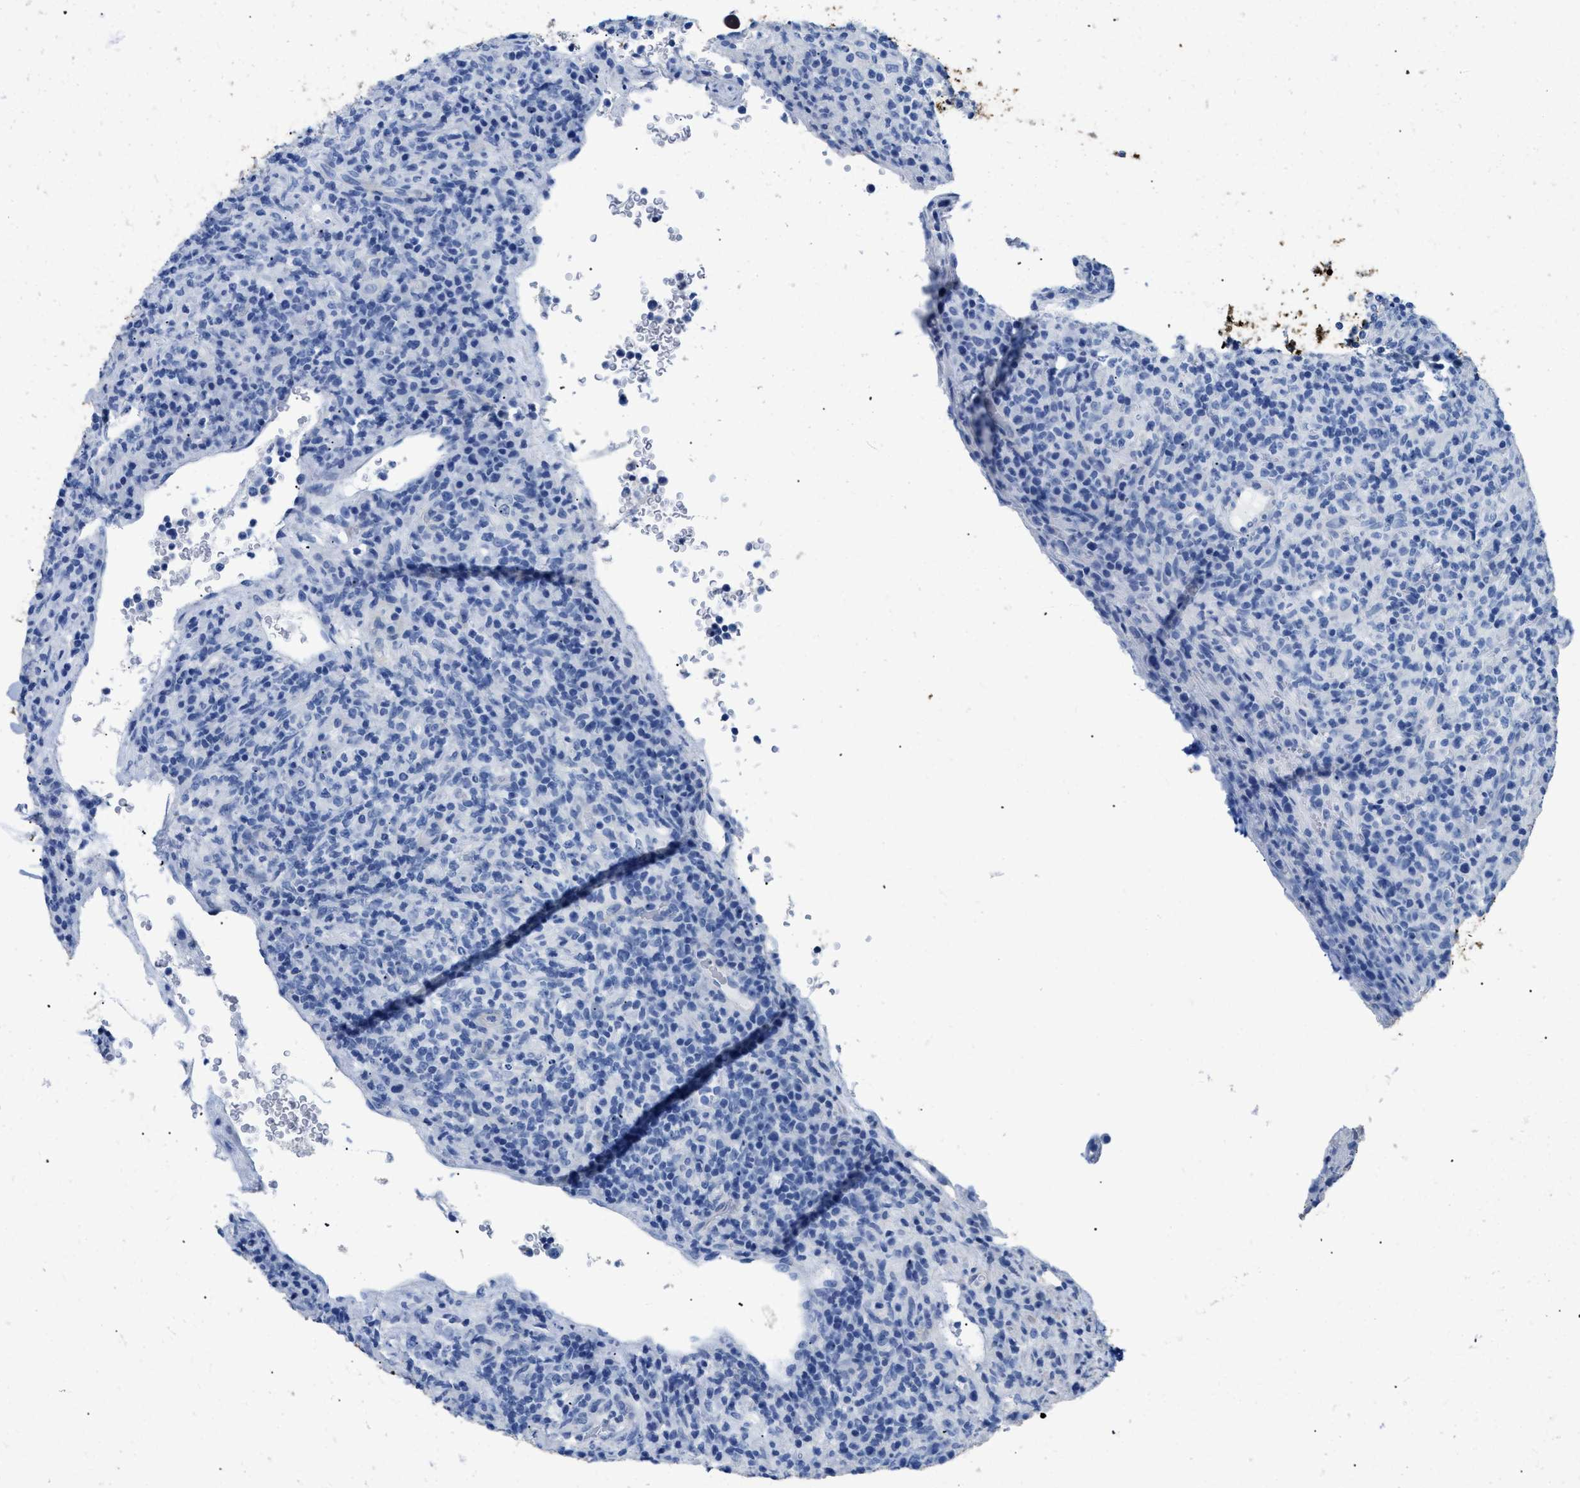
{"staining": {"intensity": "negative", "quantity": "none", "location": "none"}, "tissue": "lymphoma", "cell_type": "Tumor cells", "image_type": "cancer", "snomed": [{"axis": "morphology", "description": "Malignant lymphoma, non-Hodgkin's type, High grade"}, {"axis": "topography", "description": "Lymph node"}], "caption": "Lymphoma stained for a protein using IHC reveals no positivity tumor cells.", "gene": "DLC1", "patient": {"sex": "female", "age": 76}}